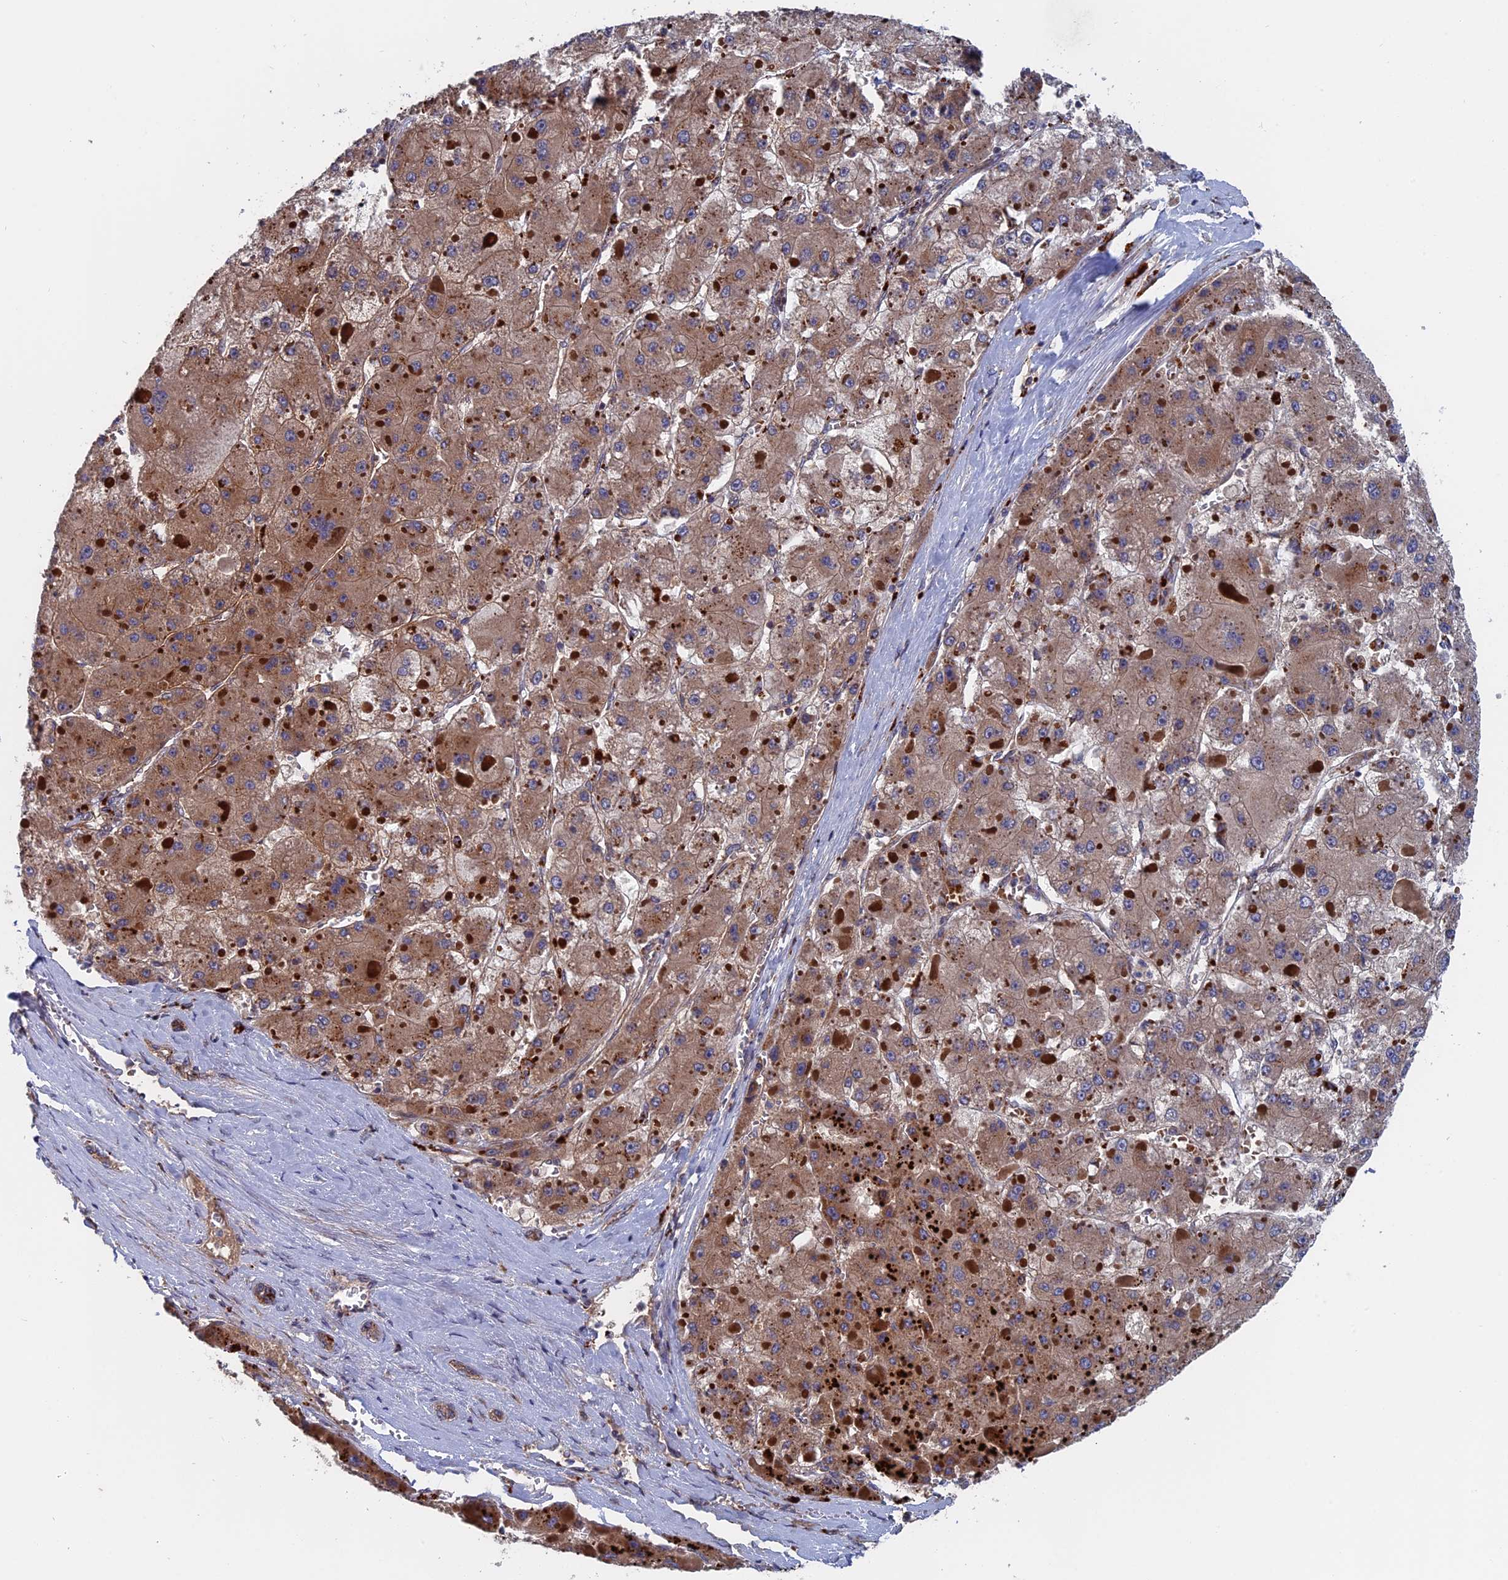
{"staining": {"intensity": "moderate", "quantity": ">75%", "location": "cytoplasmic/membranous"}, "tissue": "liver cancer", "cell_type": "Tumor cells", "image_type": "cancer", "snomed": [{"axis": "morphology", "description": "Carcinoma, Hepatocellular, NOS"}, {"axis": "topography", "description": "Liver"}], "caption": "This photomicrograph exhibits liver cancer (hepatocellular carcinoma) stained with immunohistochemistry to label a protein in brown. The cytoplasmic/membranous of tumor cells show moderate positivity for the protein. Nuclei are counter-stained blue.", "gene": "TRAPPC2L", "patient": {"sex": "female", "age": 73}}